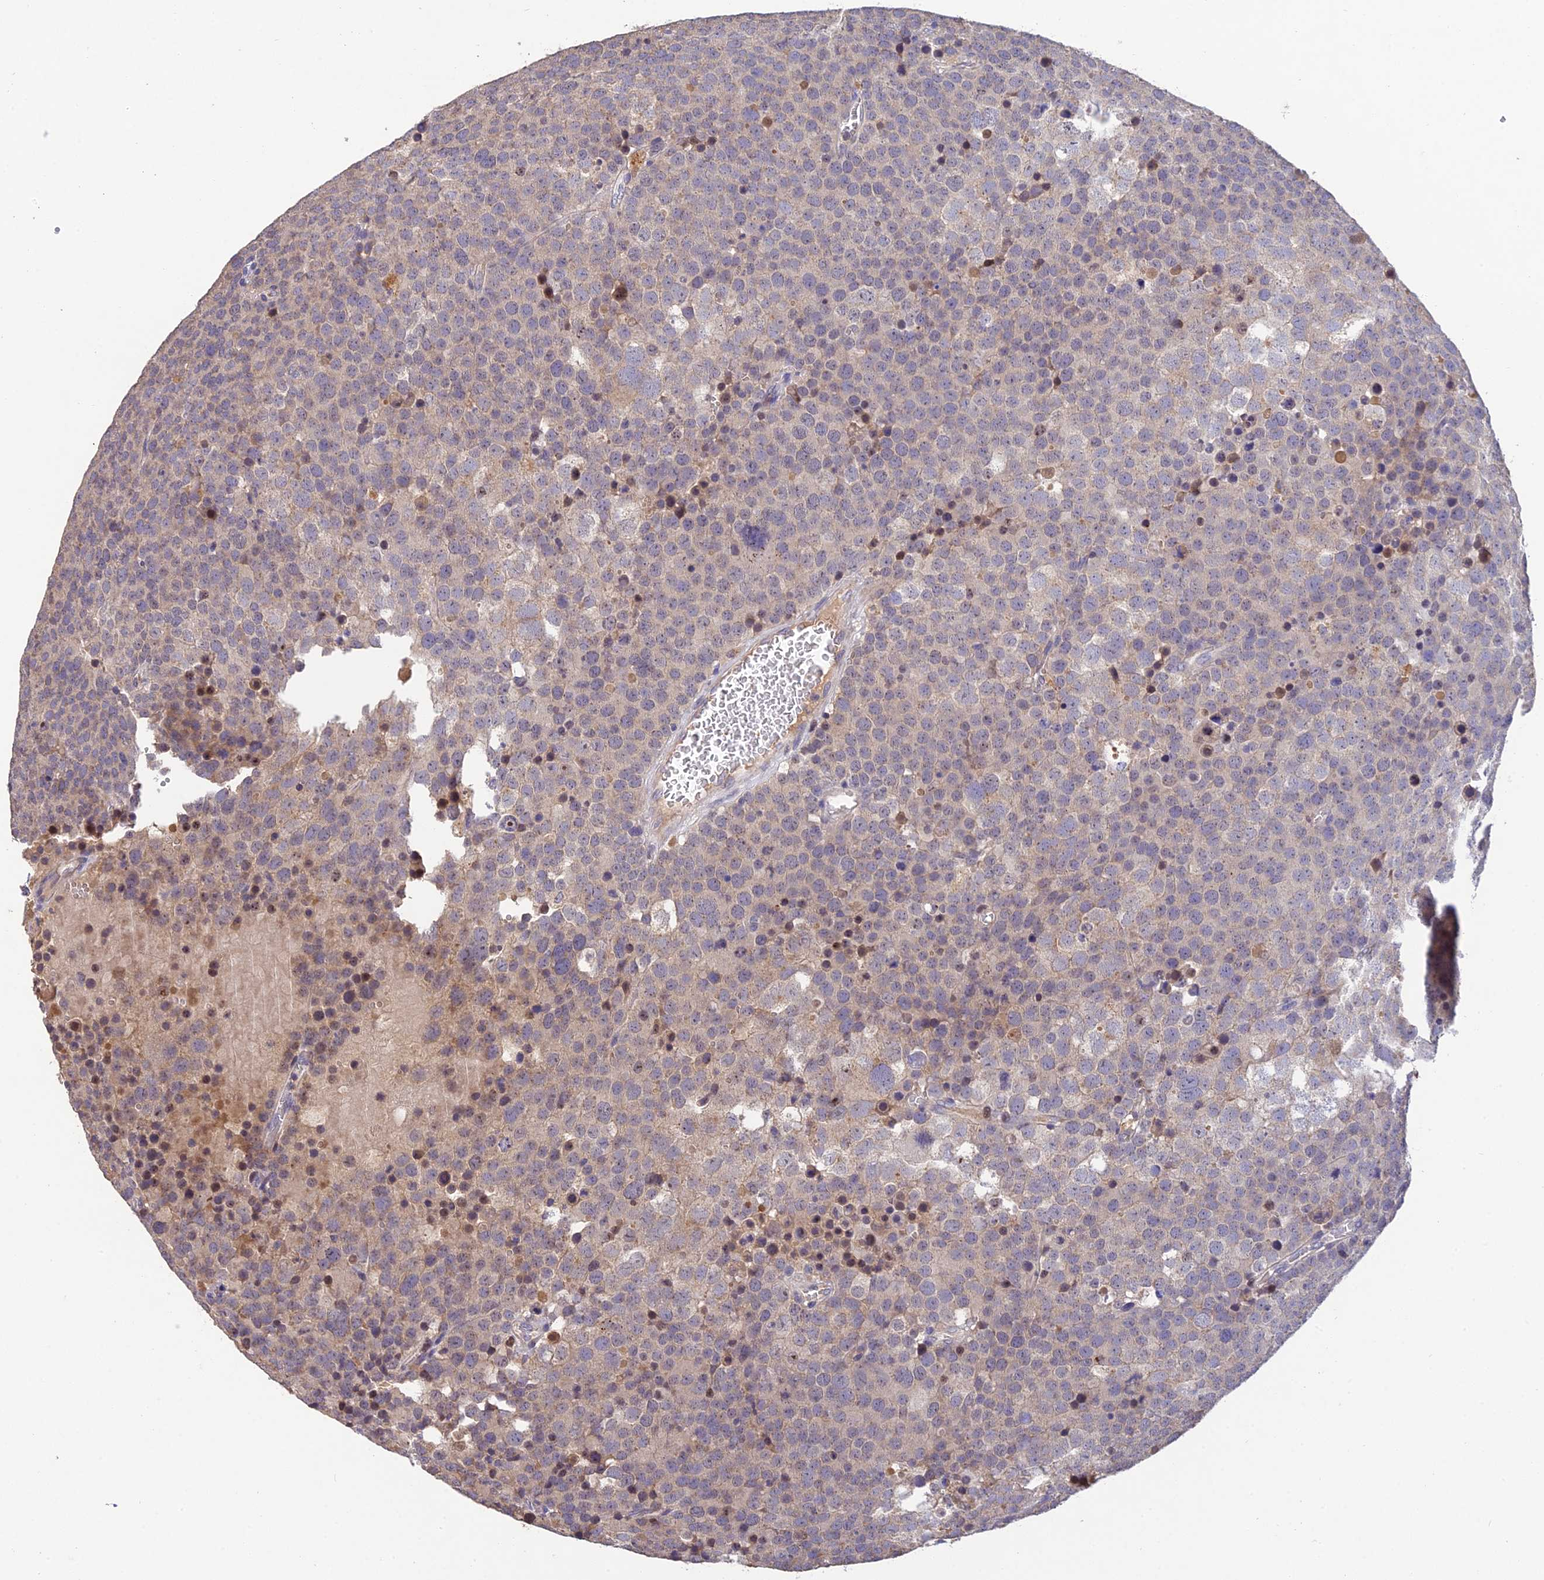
{"staining": {"intensity": "negative", "quantity": "none", "location": "none"}, "tissue": "testis cancer", "cell_type": "Tumor cells", "image_type": "cancer", "snomed": [{"axis": "morphology", "description": "Seminoma, NOS"}, {"axis": "topography", "description": "Testis"}], "caption": "High magnification brightfield microscopy of testis cancer (seminoma) stained with DAB (brown) and counterstained with hematoxylin (blue): tumor cells show no significant positivity.", "gene": "DENND5B", "patient": {"sex": "male", "age": 71}}